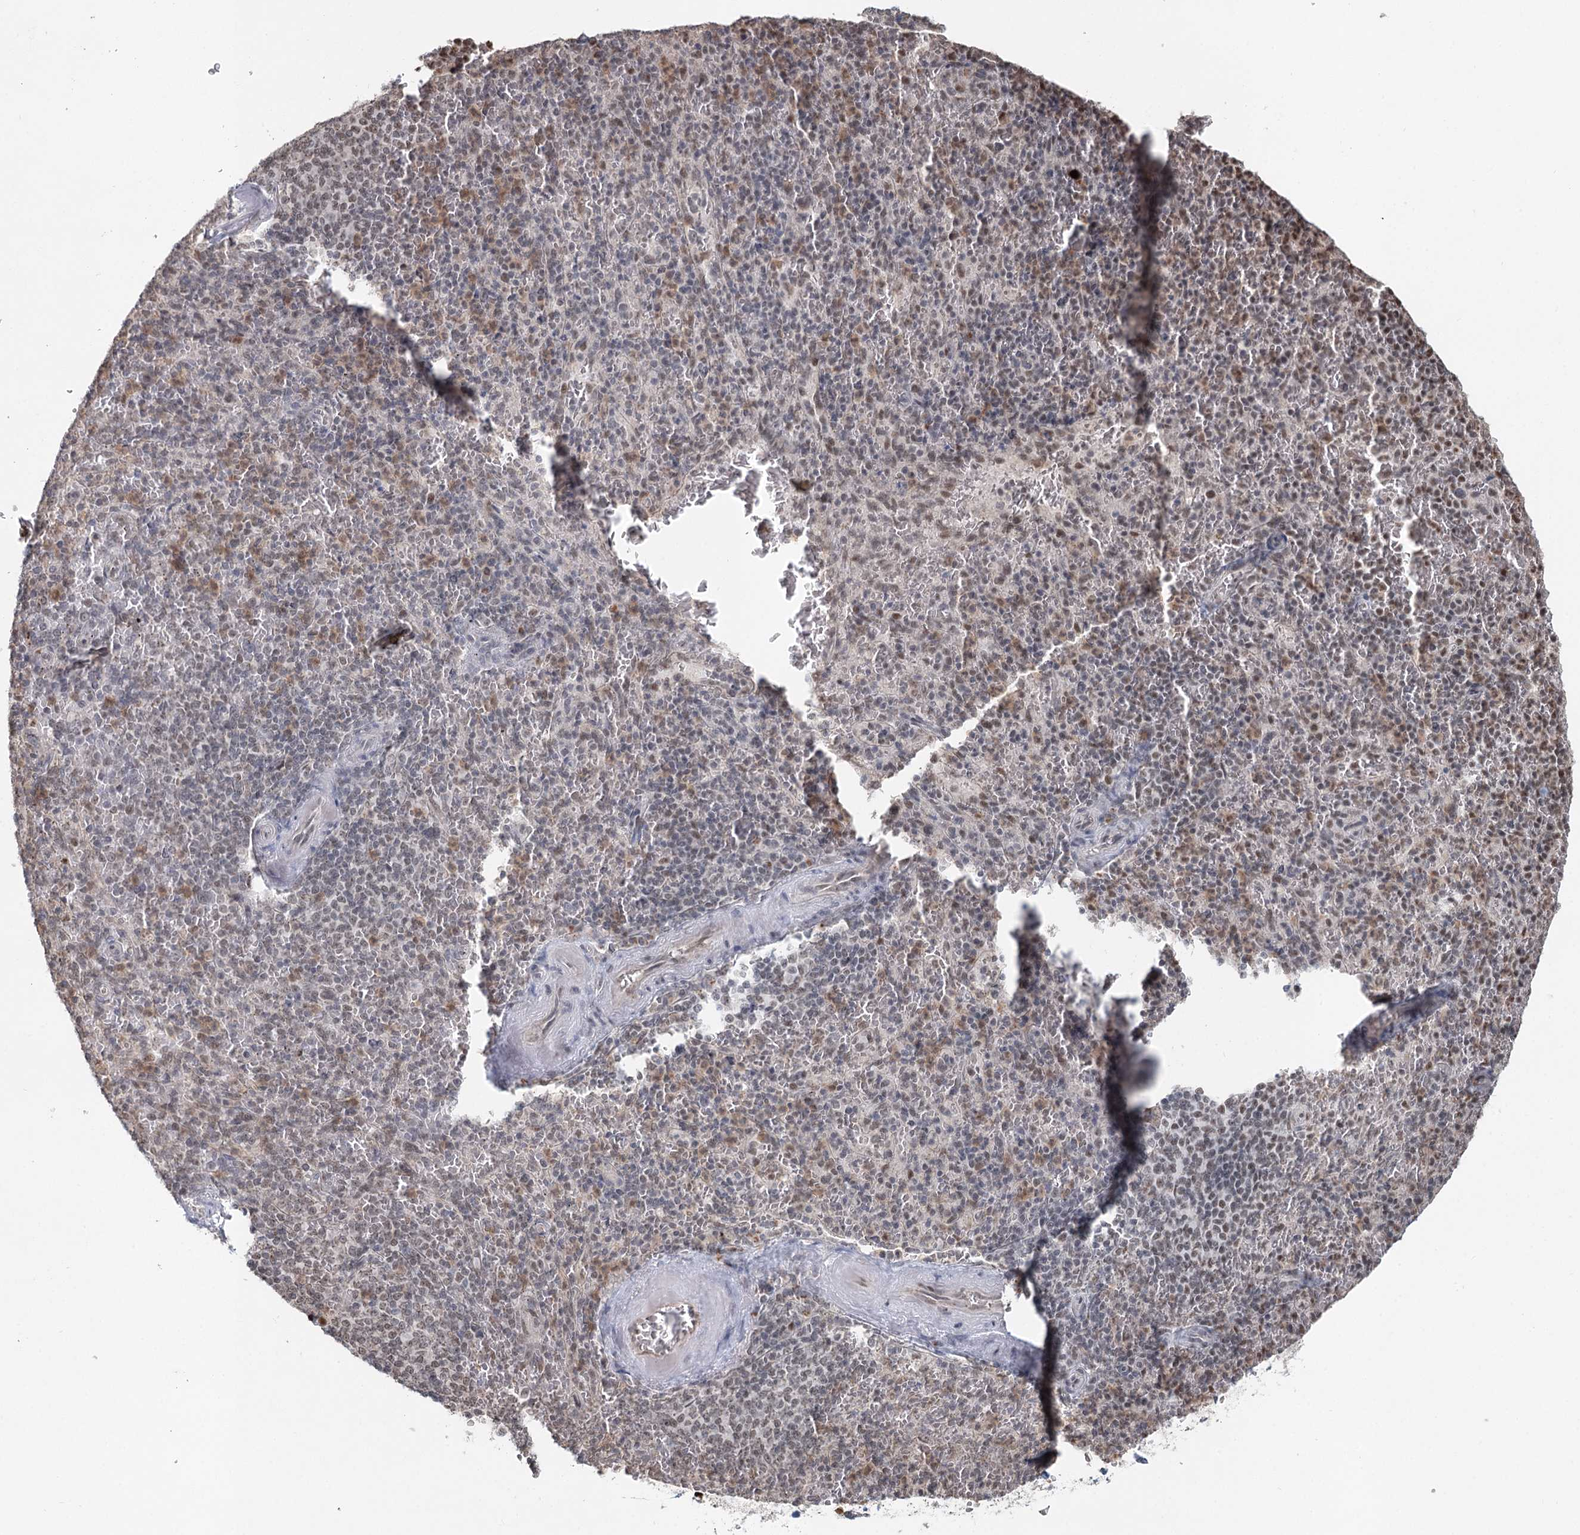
{"staining": {"intensity": "moderate", "quantity": ">75%", "location": "nuclear"}, "tissue": "spleen", "cell_type": "Cells in red pulp", "image_type": "normal", "snomed": [{"axis": "morphology", "description": "Normal tissue, NOS"}, {"axis": "topography", "description": "Spleen"}], "caption": "IHC of benign spleen demonstrates medium levels of moderate nuclear staining in approximately >75% of cells in red pulp.", "gene": "GPALPP1", "patient": {"sex": "male", "age": 82}}